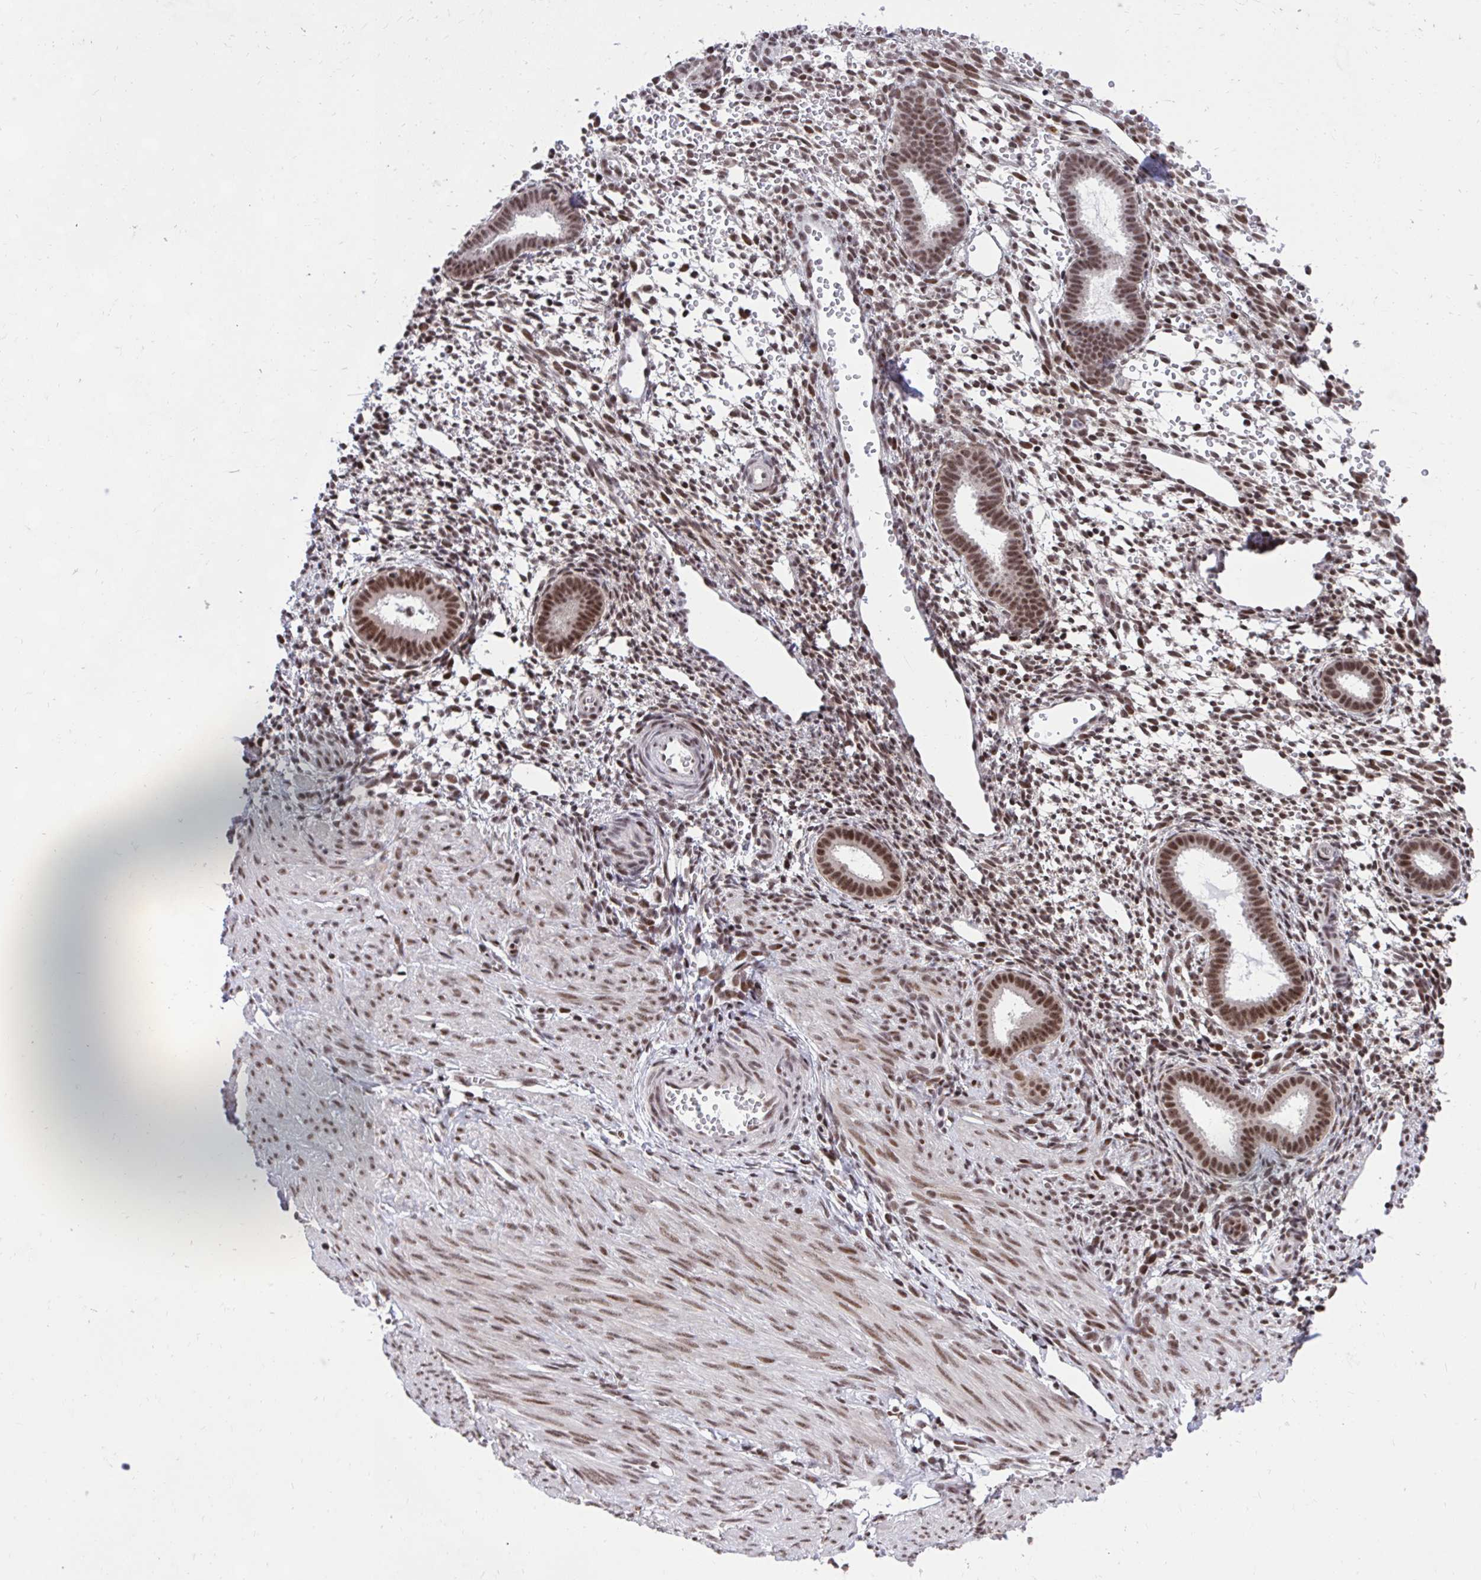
{"staining": {"intensity": "weak", "quantity": ">75%", "location": "nuclear"}, "tissue": "endometrium", "cell_type": "Cells in endometrial stroma", "image_type": "normal", "snomed": [{"axis": "morphology", "description": "Normal tissue, NOS"}, {"axis": "topography", "description": "Endometrium"}], "caption": "Immunohistochemical staining of benign endometrium exhibits low levels of weak nuclear positivity in about >75% of cells in endometrial stroma.", "gene": "SYNE4", "patient": {"sex": "female", "age": 36}}